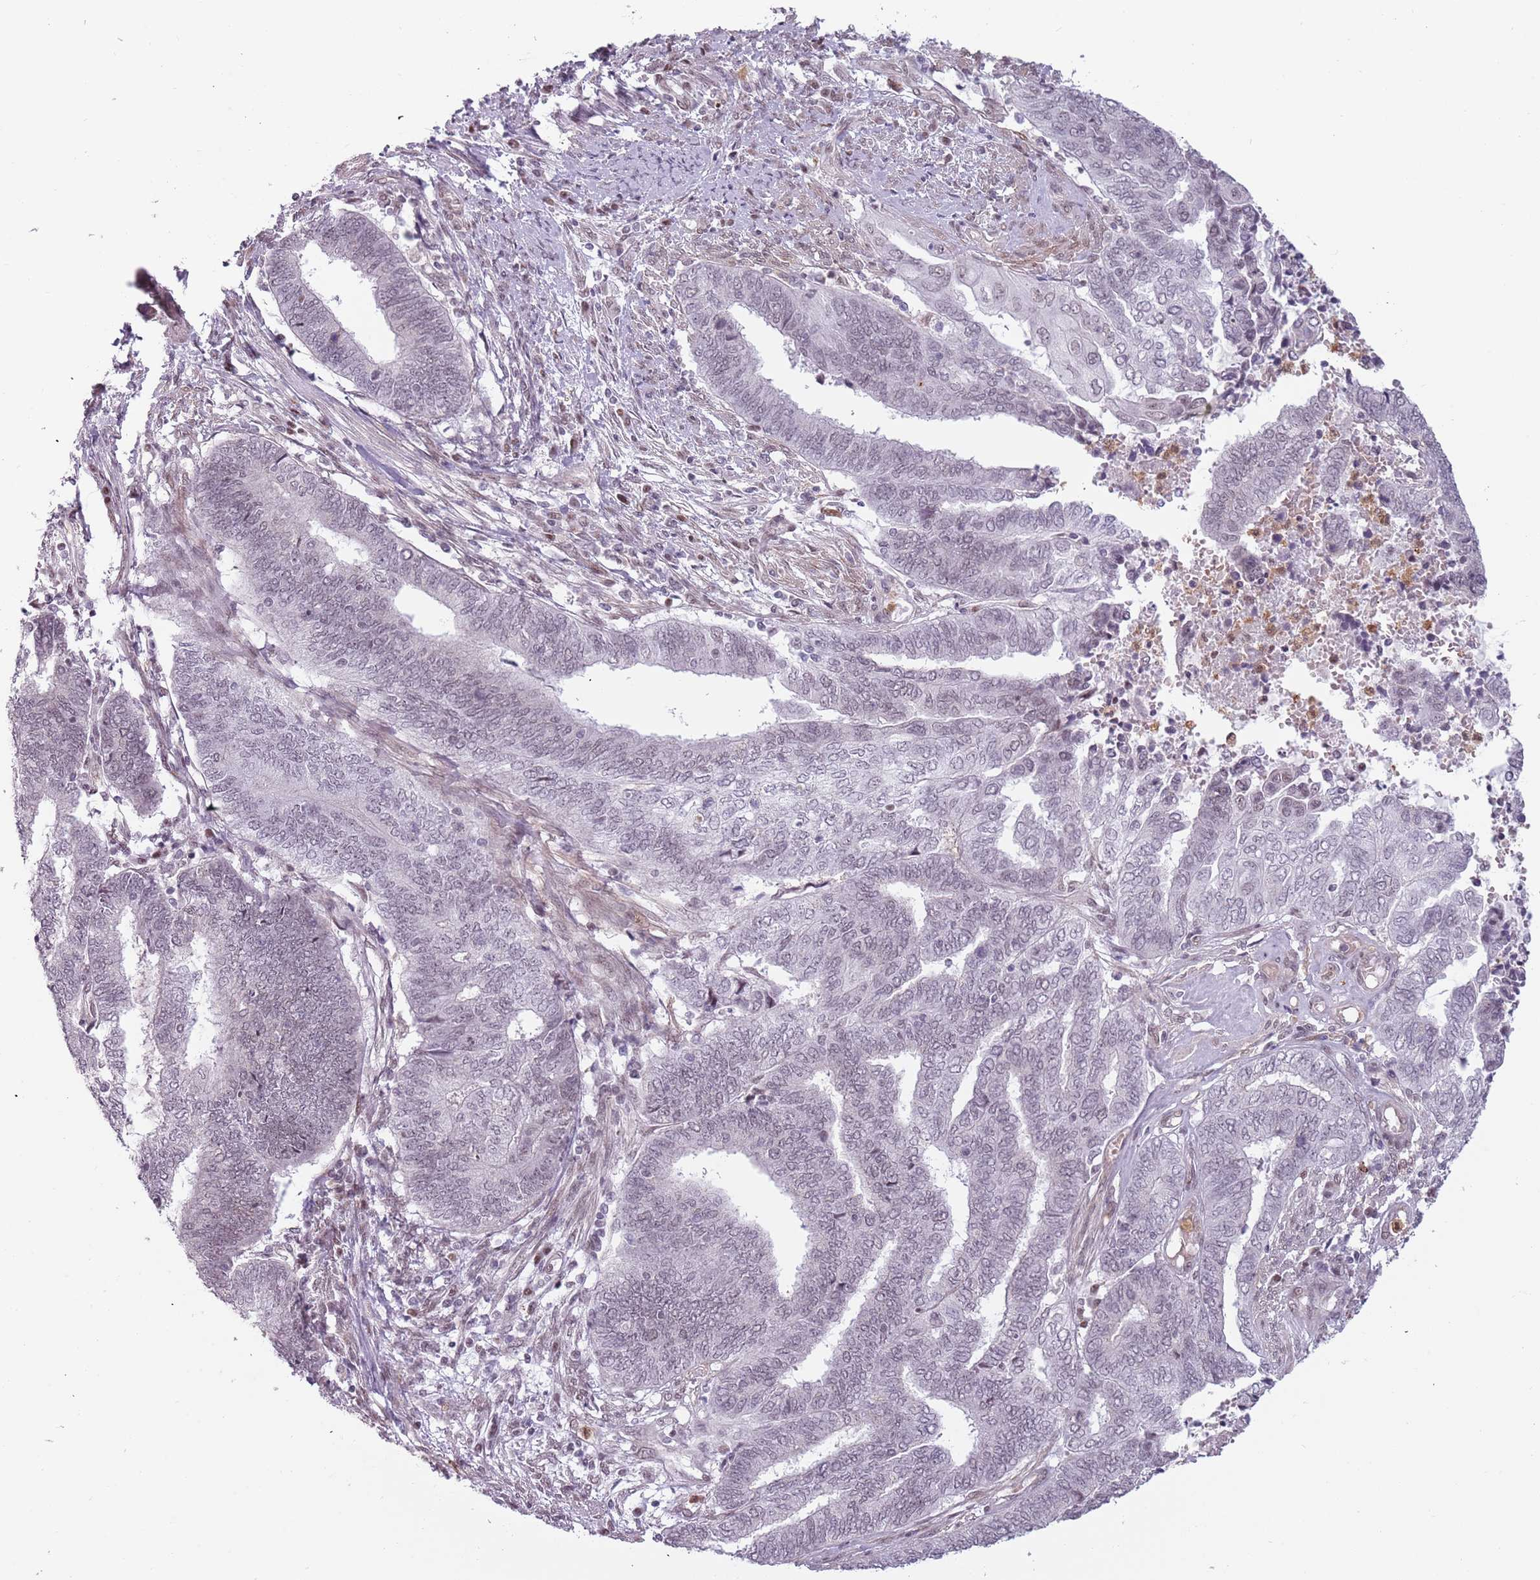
{"staining": {"intensity": "negative", "quantity": "none", "location": "none"}, "tissue": "endometrial cancer", "cell_type": "Tumor cells", "image_type": "cancer", "snomed": [{"axis": "morphology", "description": "Adenocarcinoma, NOS"}, {"axis": "topography", "description": "Uterus"}, {"axis": "topography", "description": "Endometrium"}], "caption": "High power microscopy micrograph of an IHC photomicrograph of endometrial cancer, revealing no significant positivity in tumor cells.", "gene": "REXO4", "patient": {"sex": "female", "age": 70}}